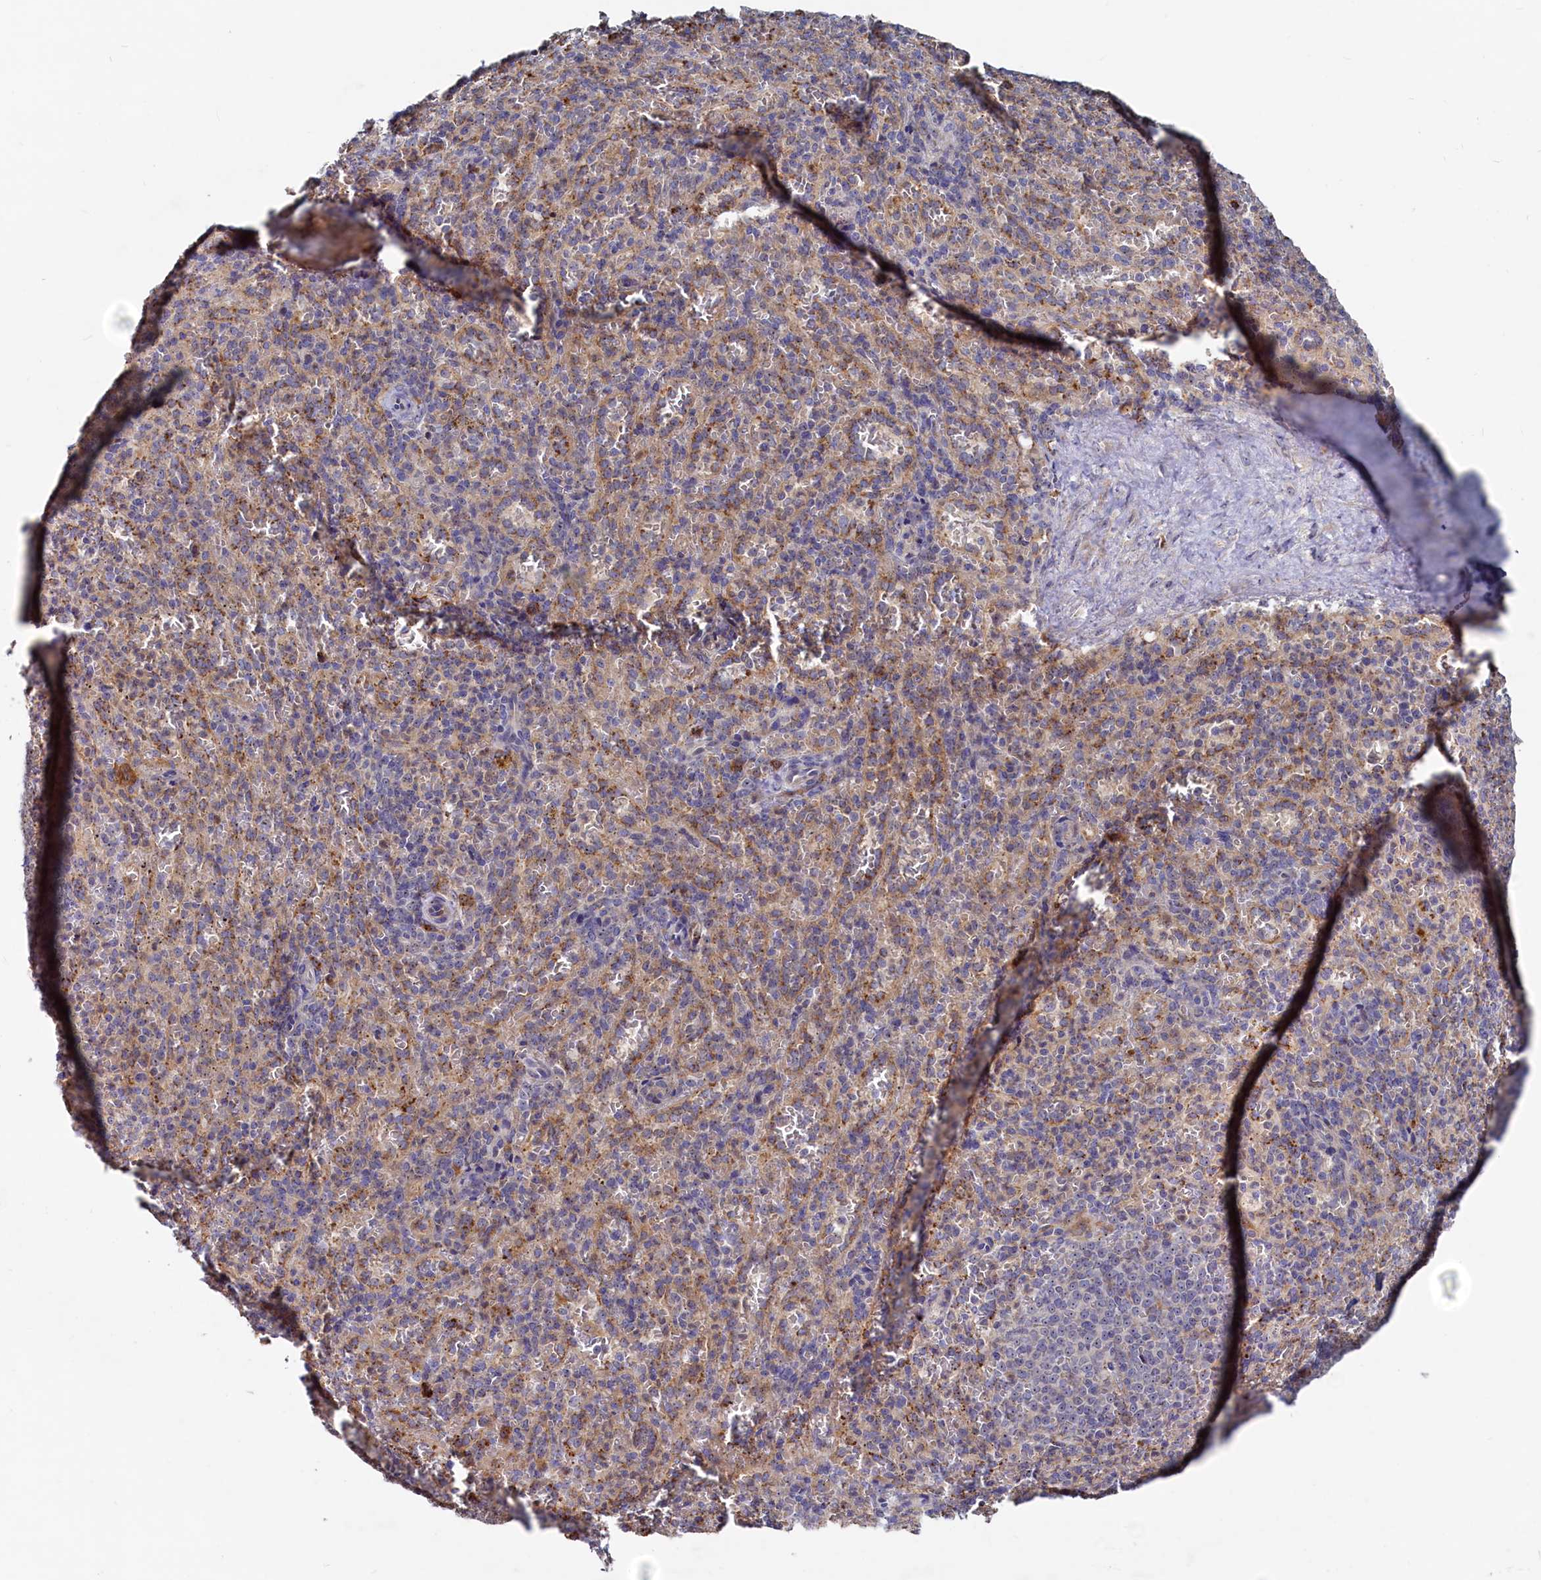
{"staining": {"intensity": "moderate", "quantity": "<25%", "location": "cytoplasmic/membranous"}, "tissue": "spleen", "cell_type": "Cells in red pulp", "image_type": "normal", "snomed": [{"axis": "morphology", "description": "Normal tissue, NOS"}, {"axis": "topography", "description": "Spleen"}], "caption": "A brown stain labels moderate cytoplasmic/membranous staining of a protein in cells in red pulp of benign spleen. (Stains: DAB in brown, nuclei in blue, Microscopy: brightfield microscopy at high magnification).", "gene": "RGS7BP", "patient": {"sex": "female", "age": 21}}